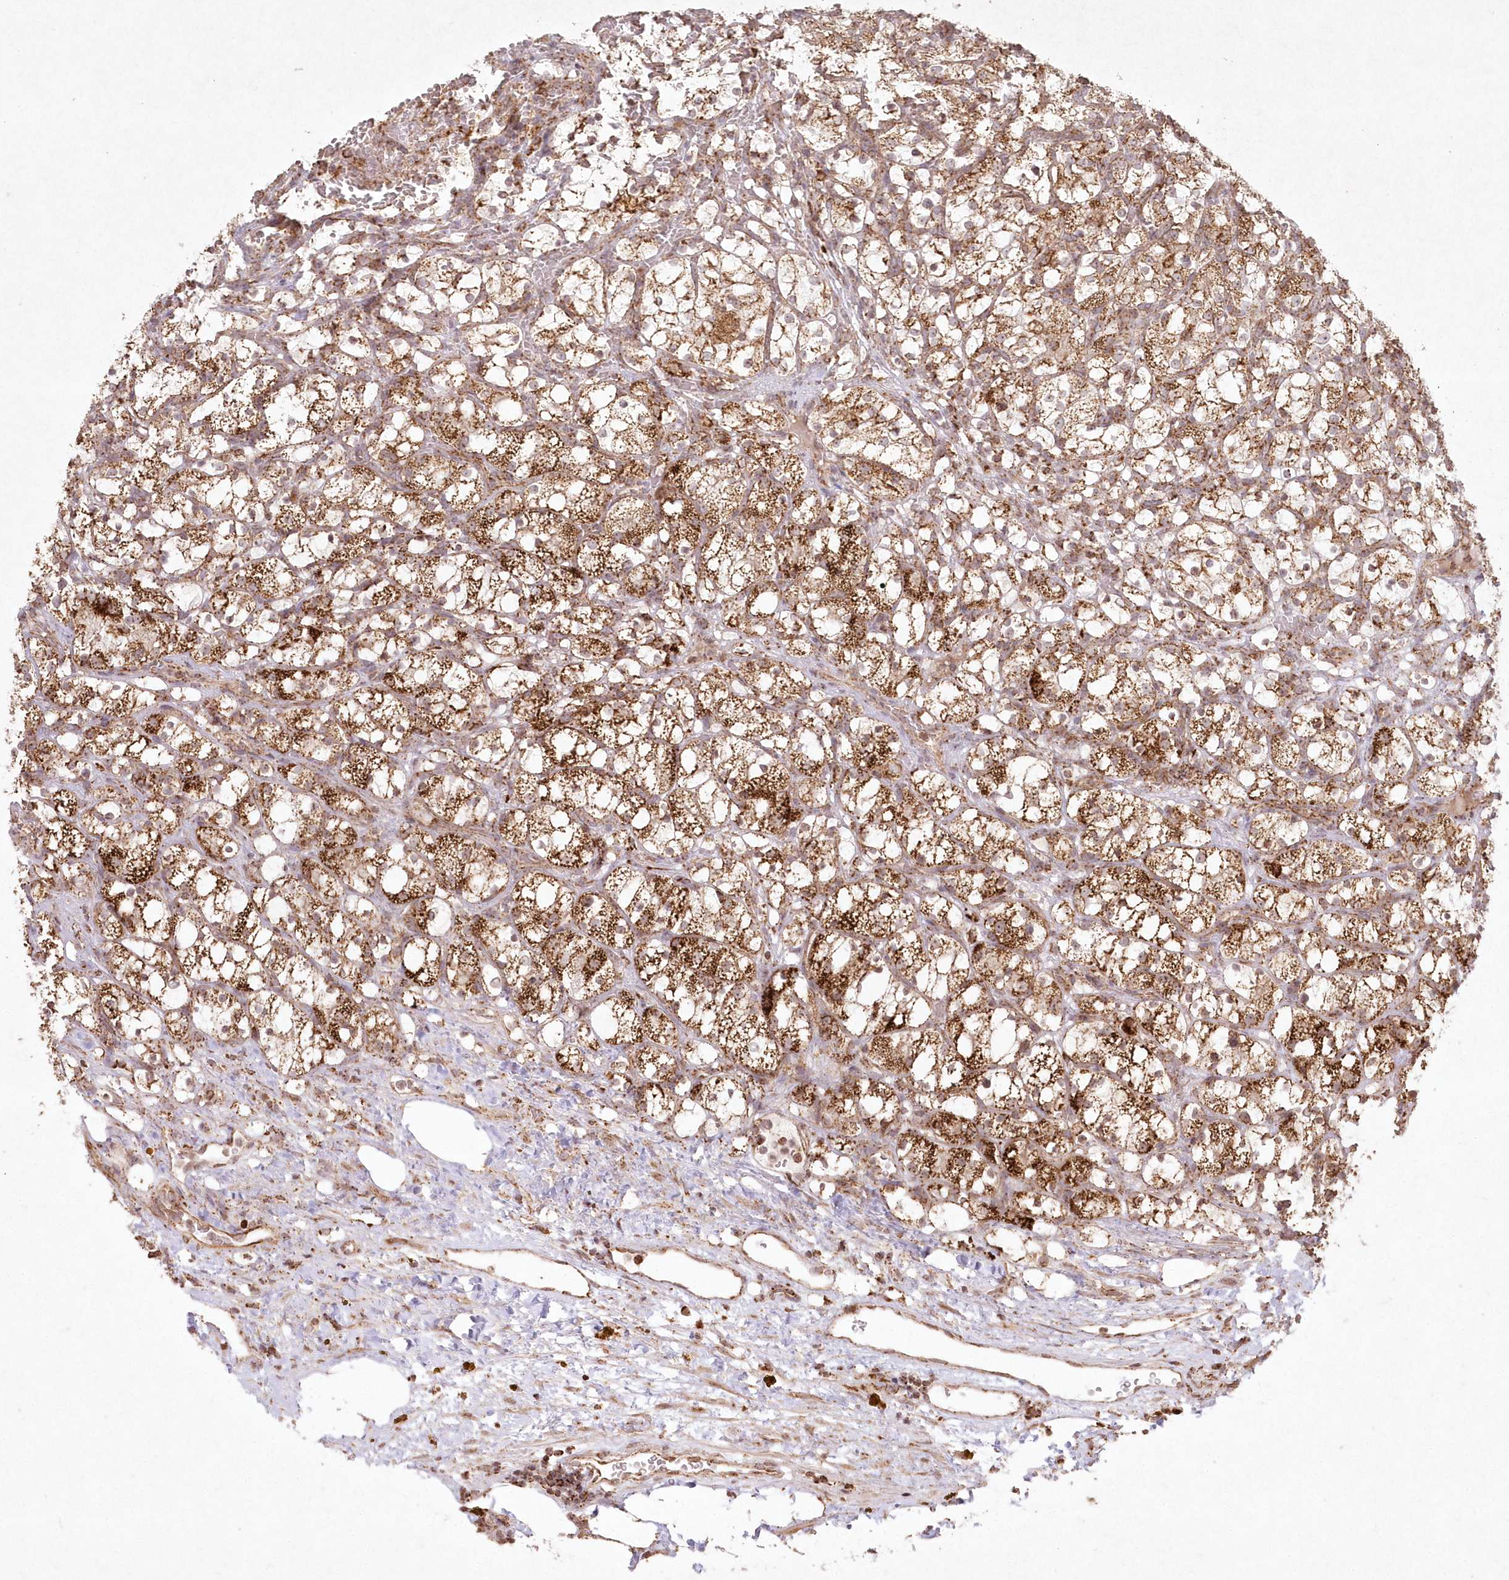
{"staining": {"intensity": "strong", "quantity": ">75%", "location": "cytoplasmic/membranous"}, "tissue": "renal cancer", "cell_type": "Tumor cells", "image_type": "cancer", "snomed": [{"axis": "morphology", "description": "Adenocarcinoma, NOS"}, {"axis": "topography", "description": "Kidney"}], "caption": "An immunohistochemistry histopathology image of neoplastic tissue is shown. Protein staining in brown highlights strong cytoplasmic/membranous positivity in renal cancer (adenocarcinoma) within tumor cells.", "gene": "LRPPRC", "patient": {"sex": "female", "age": 69}}